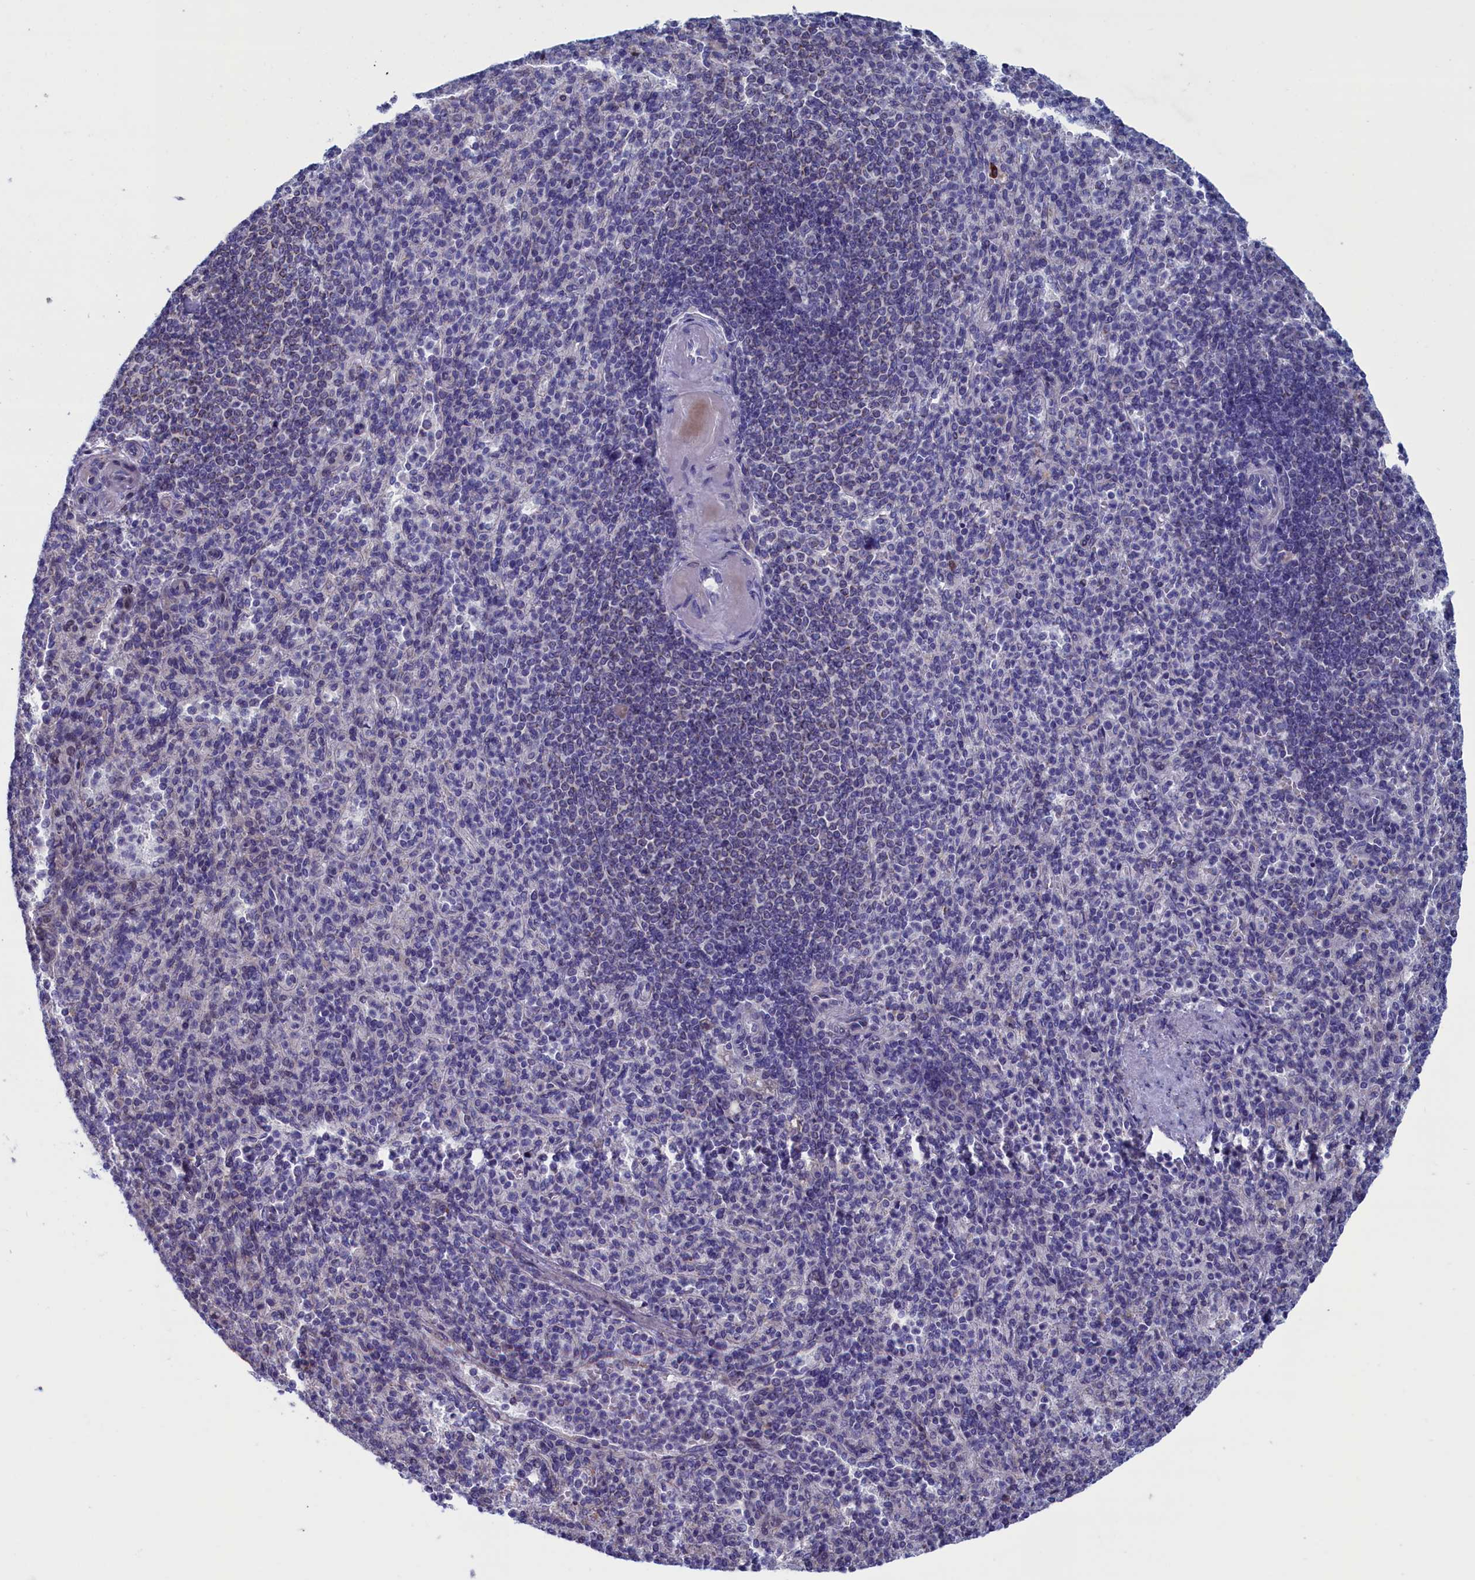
{"staining": {"intensity": "moderate", "quantity": "<25%", "location": "cytoplasmic/membranous"}, "tissue": "spleen", "cell_type": "Cells in red pulp", "image_type": "normal", "snomed": [{"axis": "morphology", "description": "Normal tissue, NOS"}, {"axis": "topography", "description": "Spleen"}], "caption": "Spleen stained with a brown dye displays moderate cytoplasmic/membranous positive expression in approximately <25% of cells in red pulp.", "gene": "NIBAN3", "patient": {"sex": "female", "age": 74}}